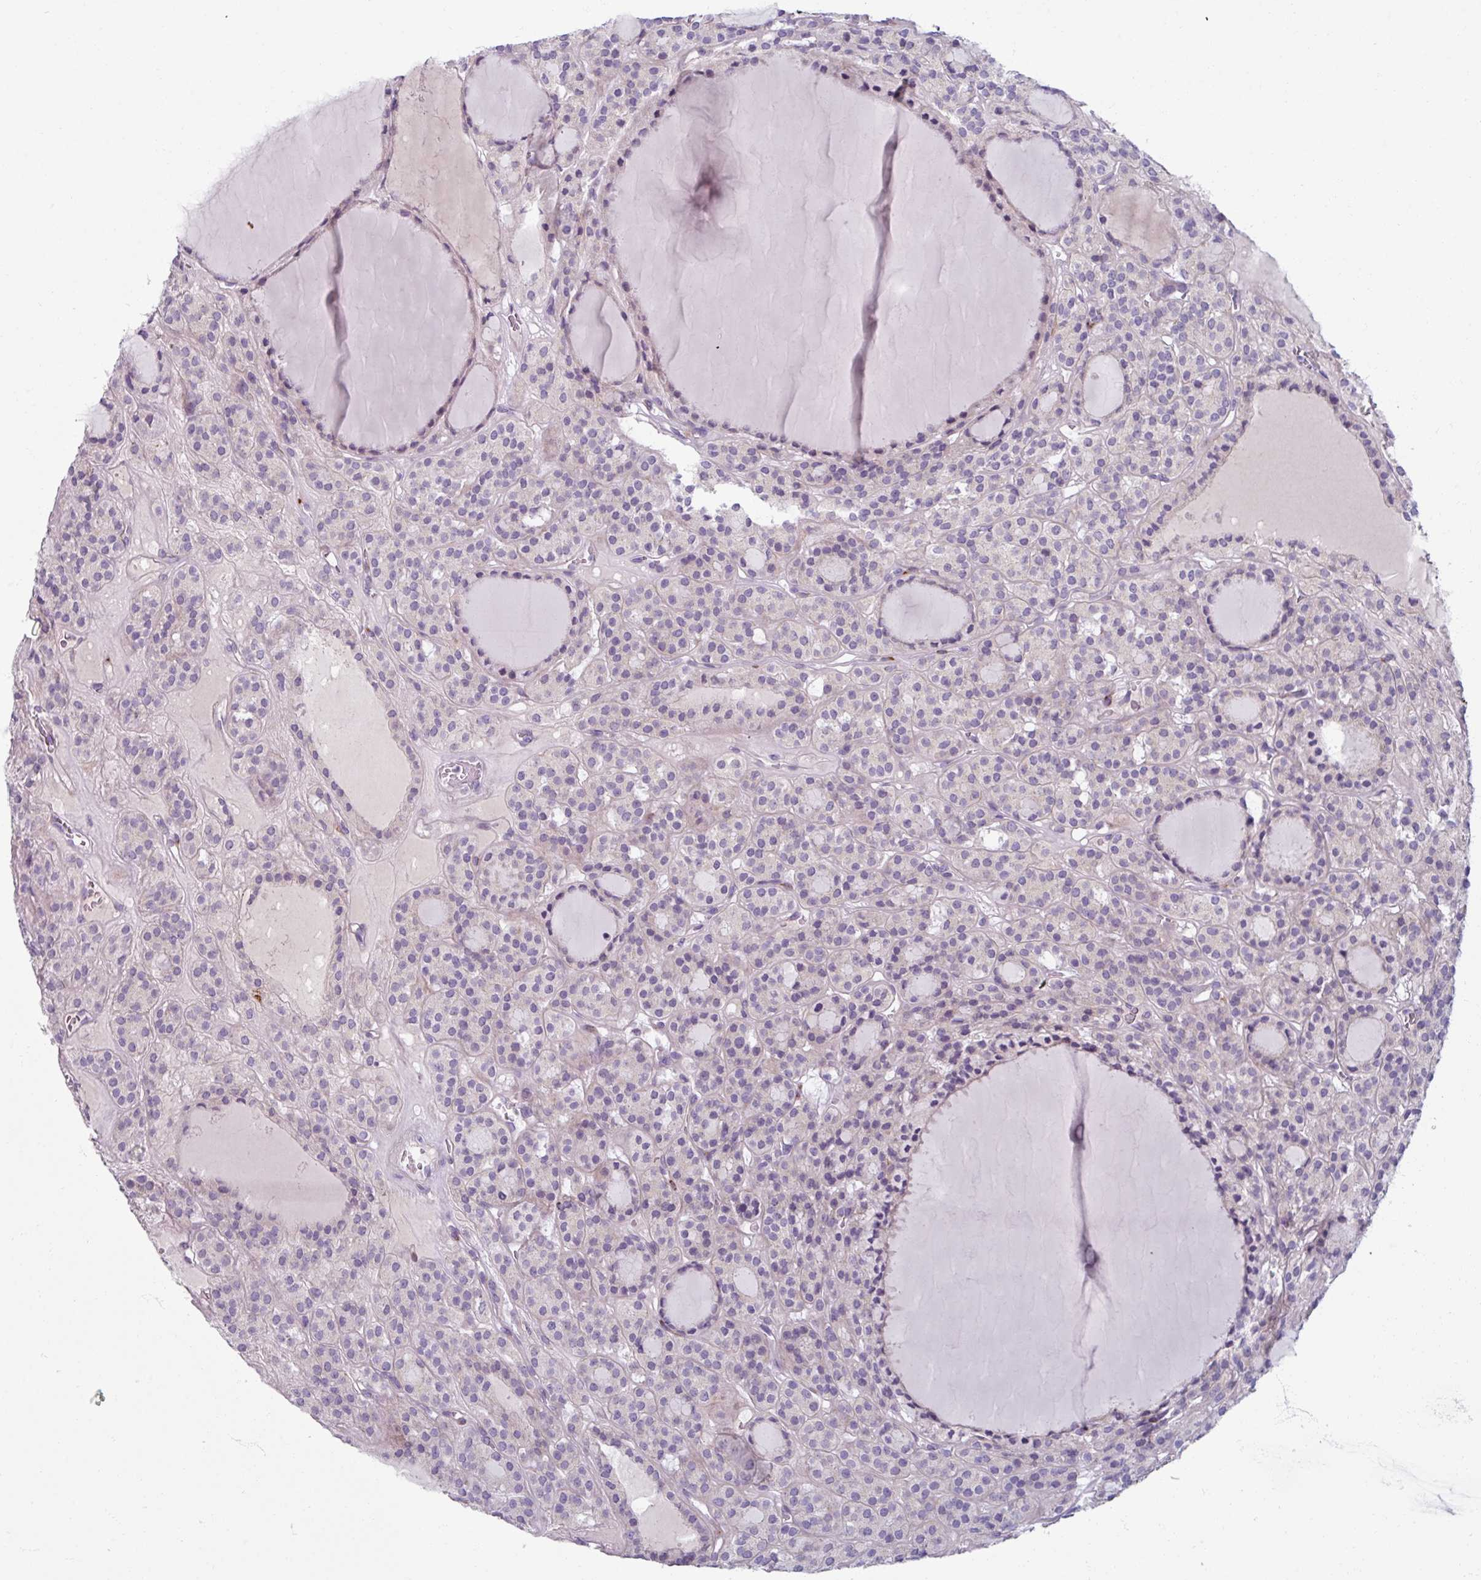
{"staining": {"intensity": "negative", "quantity": "none", "location": "none"}, "tissue": "thyroid cancer", "cell_type": "Tumor cells", "image_type": "cancer", "snomed": [{"axis": "morphology", "description": "Follicular adenoma carcinoma, NOS"}, {"axis": "topography", "description": "Thyroid gland"}], "caption": "An immunohistochemistry (IHC) image of follicular adenoma carcinoma (thyroid) is shown. There is no staining in tumor cells of follicular adenoma carcinoma (thyroid).", "gene": "SMIM11", "patient": {"sex": "female", "age": 63}}